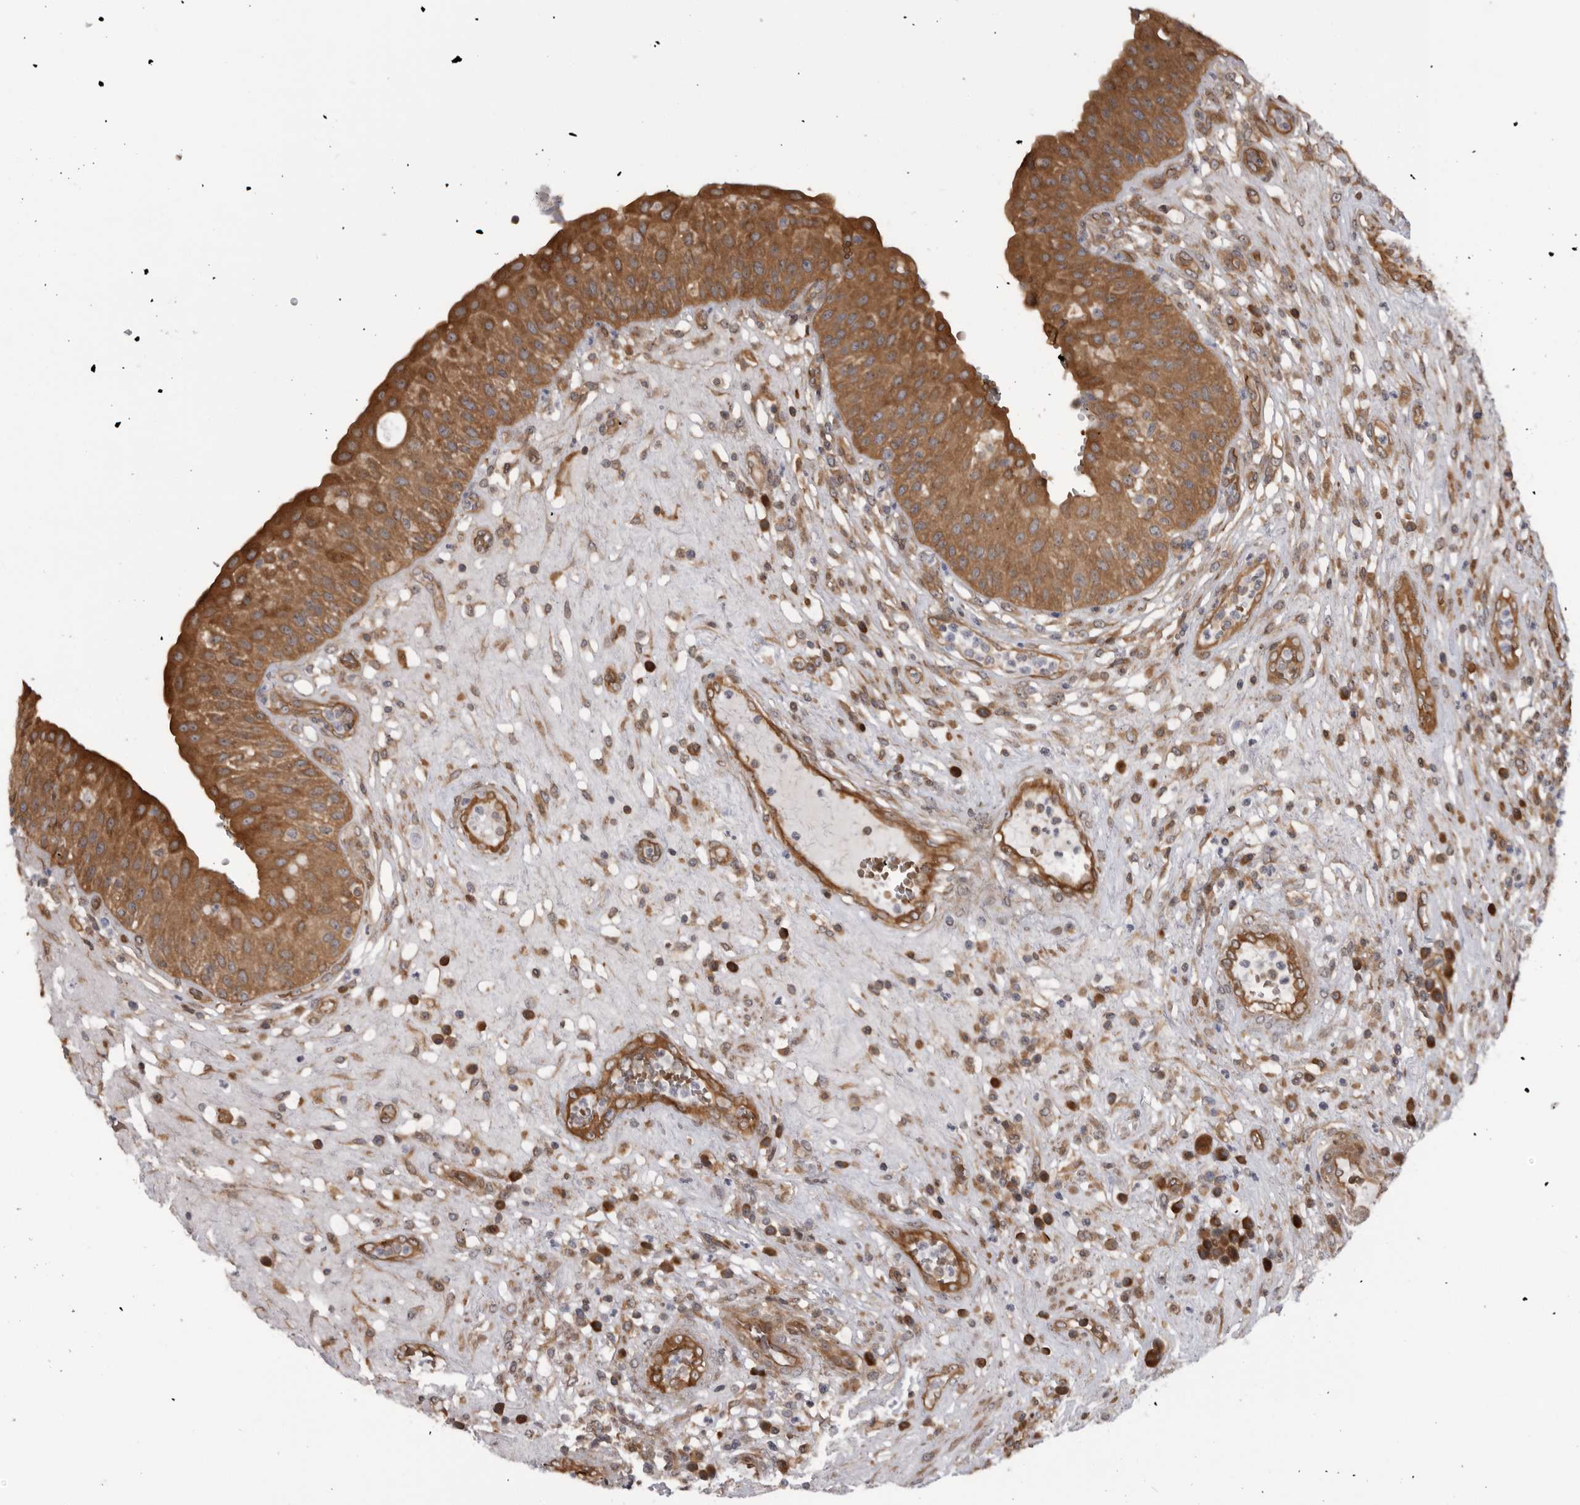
{"staining": {"intensity": "strong", "quantity": ">75%", "location": "cytoplasmic/membranous"}, "tissue": "urinary bladder", "cell_type": "Urothelial cells", "image_type": "normal", "snomed": [{"axis": "morphology", "description": "Normal tissue, NOS"}, {"axis": "topography", "description": "Urinary bladder"}], "caption": "This is an image of IHC staining of normal urinary bladder, which shows strong staining in the cytoplasmic/membranous of urothelial cells.", "gene": "RAB3GAP2", "patient": {"sex": "female", "age": 62}}